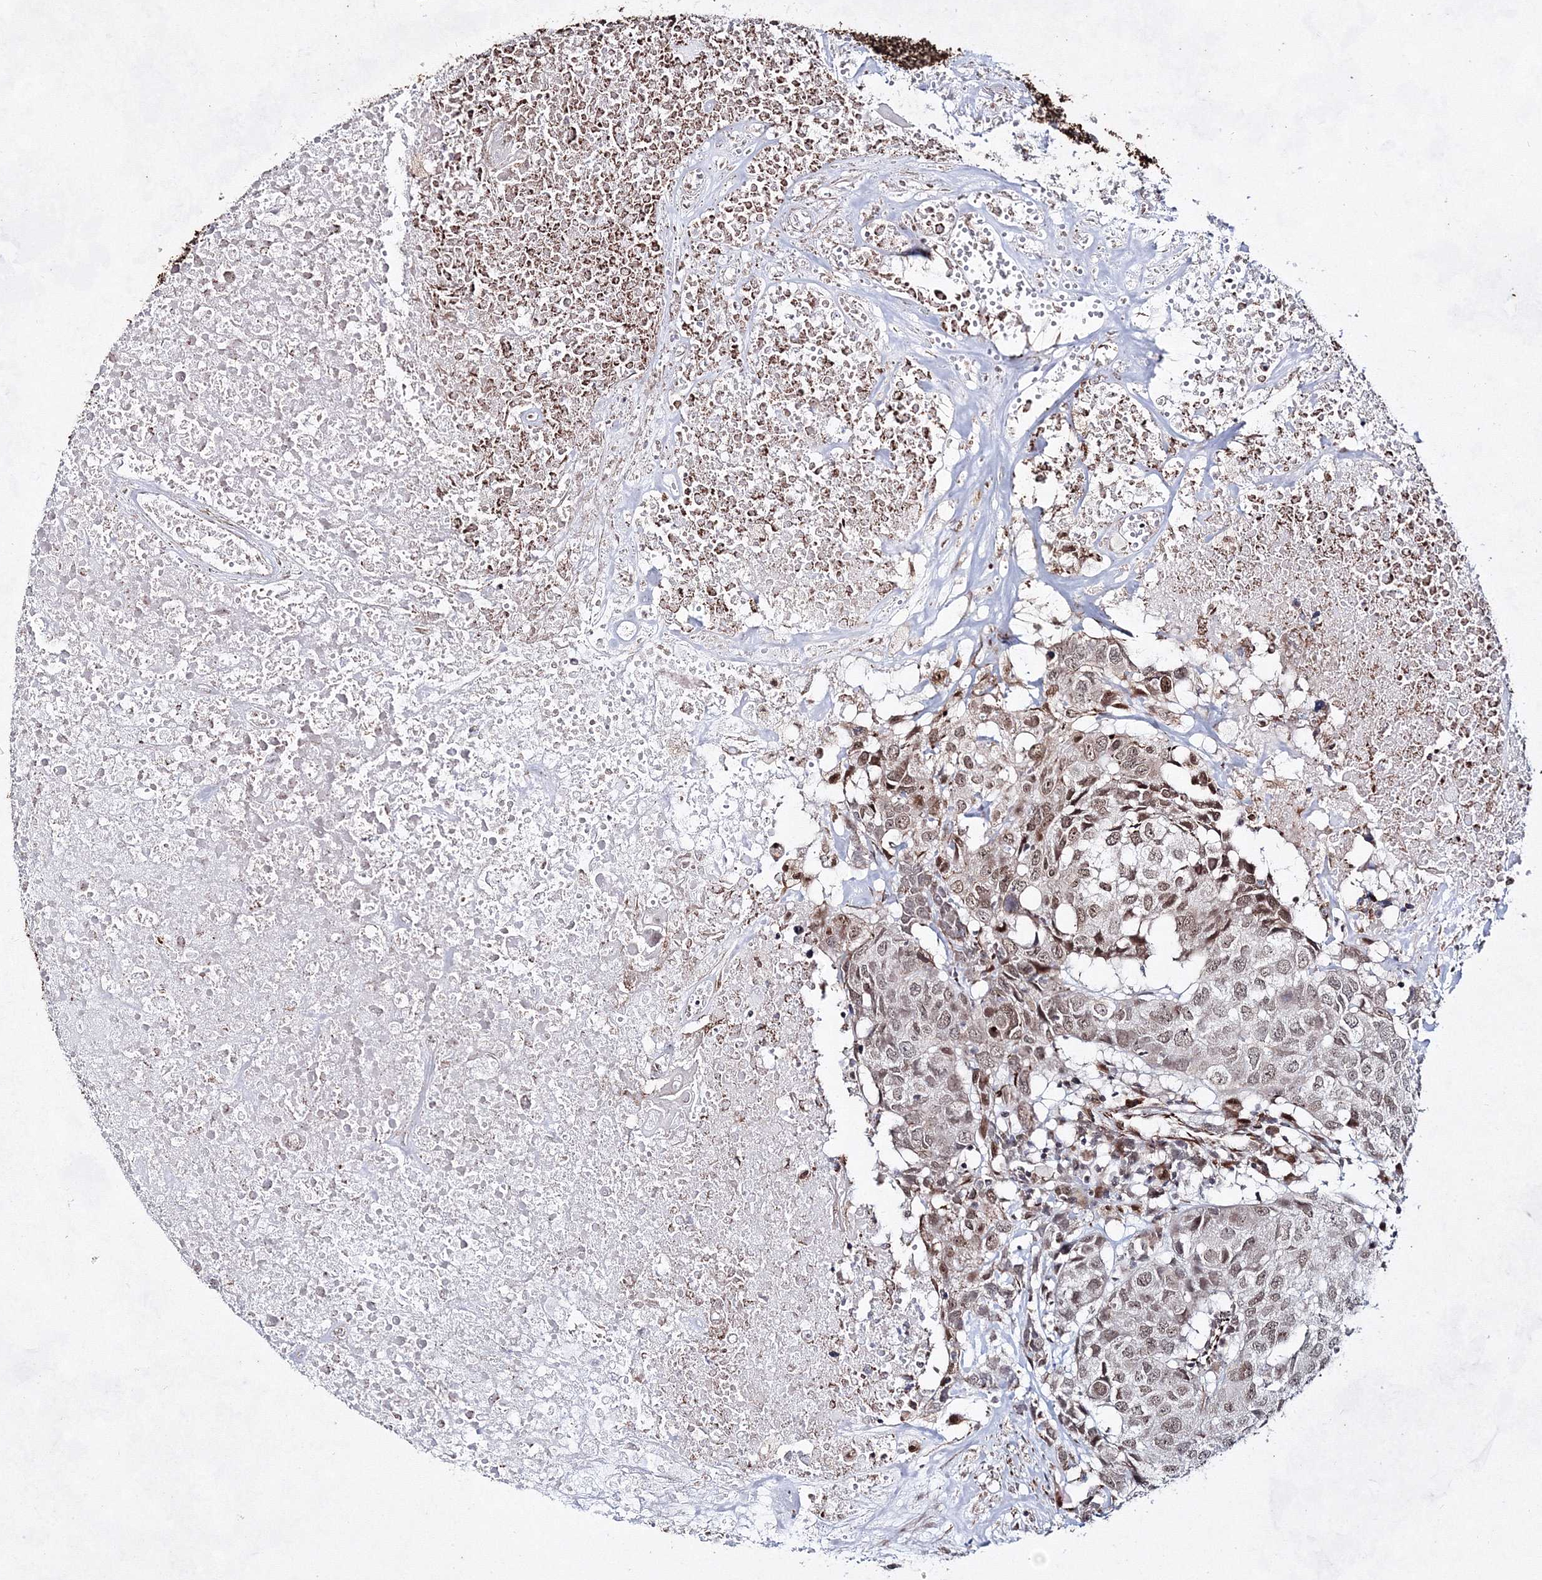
{"staining": {"intensity": "weak", "quantity": ">75%", "location": "nuclear"}, "tissue": "head and neck cancer", "cell_type": "Tumor cells", "image_type": "cancer", "snomed": [{"axis": "morphology", "description": "Squamous cell carcinoma, NOS"}, {"axis": "topography", "description": "Head-Neck"}], "caption": "Weak nuclear protein expression is present in about >75% of tumor cells in head and neck cancer.", "gene": "SNIP1", "patient": {"sex": "male", "age": 66}}